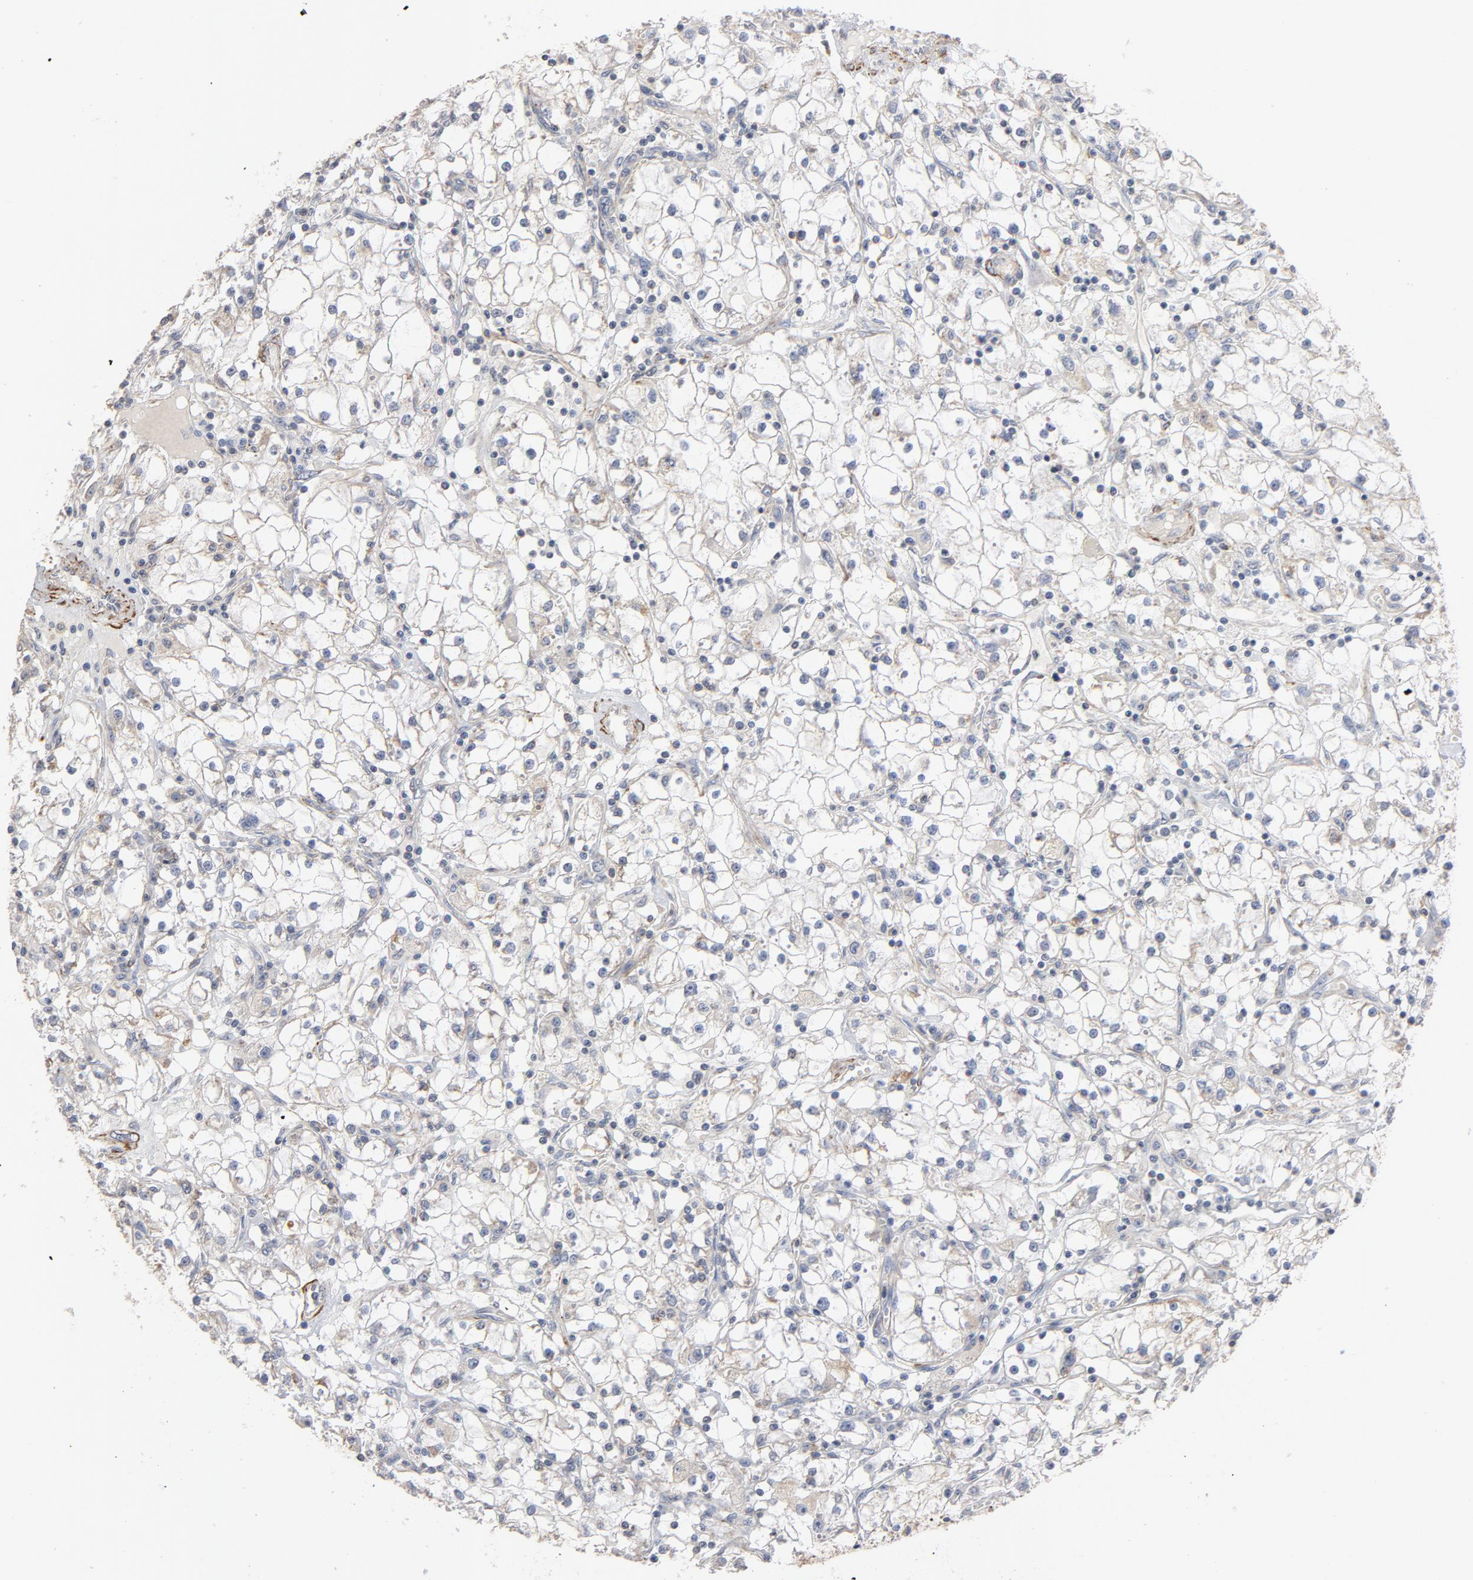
{"staining": {"intensity": "negative", "quantity": "none", "location": "none"}, "tissue": "renal cancer", "cell_type": "Tumor cells", "image_type": "cancer", "snomed": [{"axis": "morphology", "description": "Adenocarcinoma, NOS"}, {"axis": "topography", "description": "Kidney"}], "caption": "This is an immunohistochemistry image of renal cancer. There is no staining in tumor cells.", "gene": "GNG2", "patient": {"sex": "male", "age": 56}}